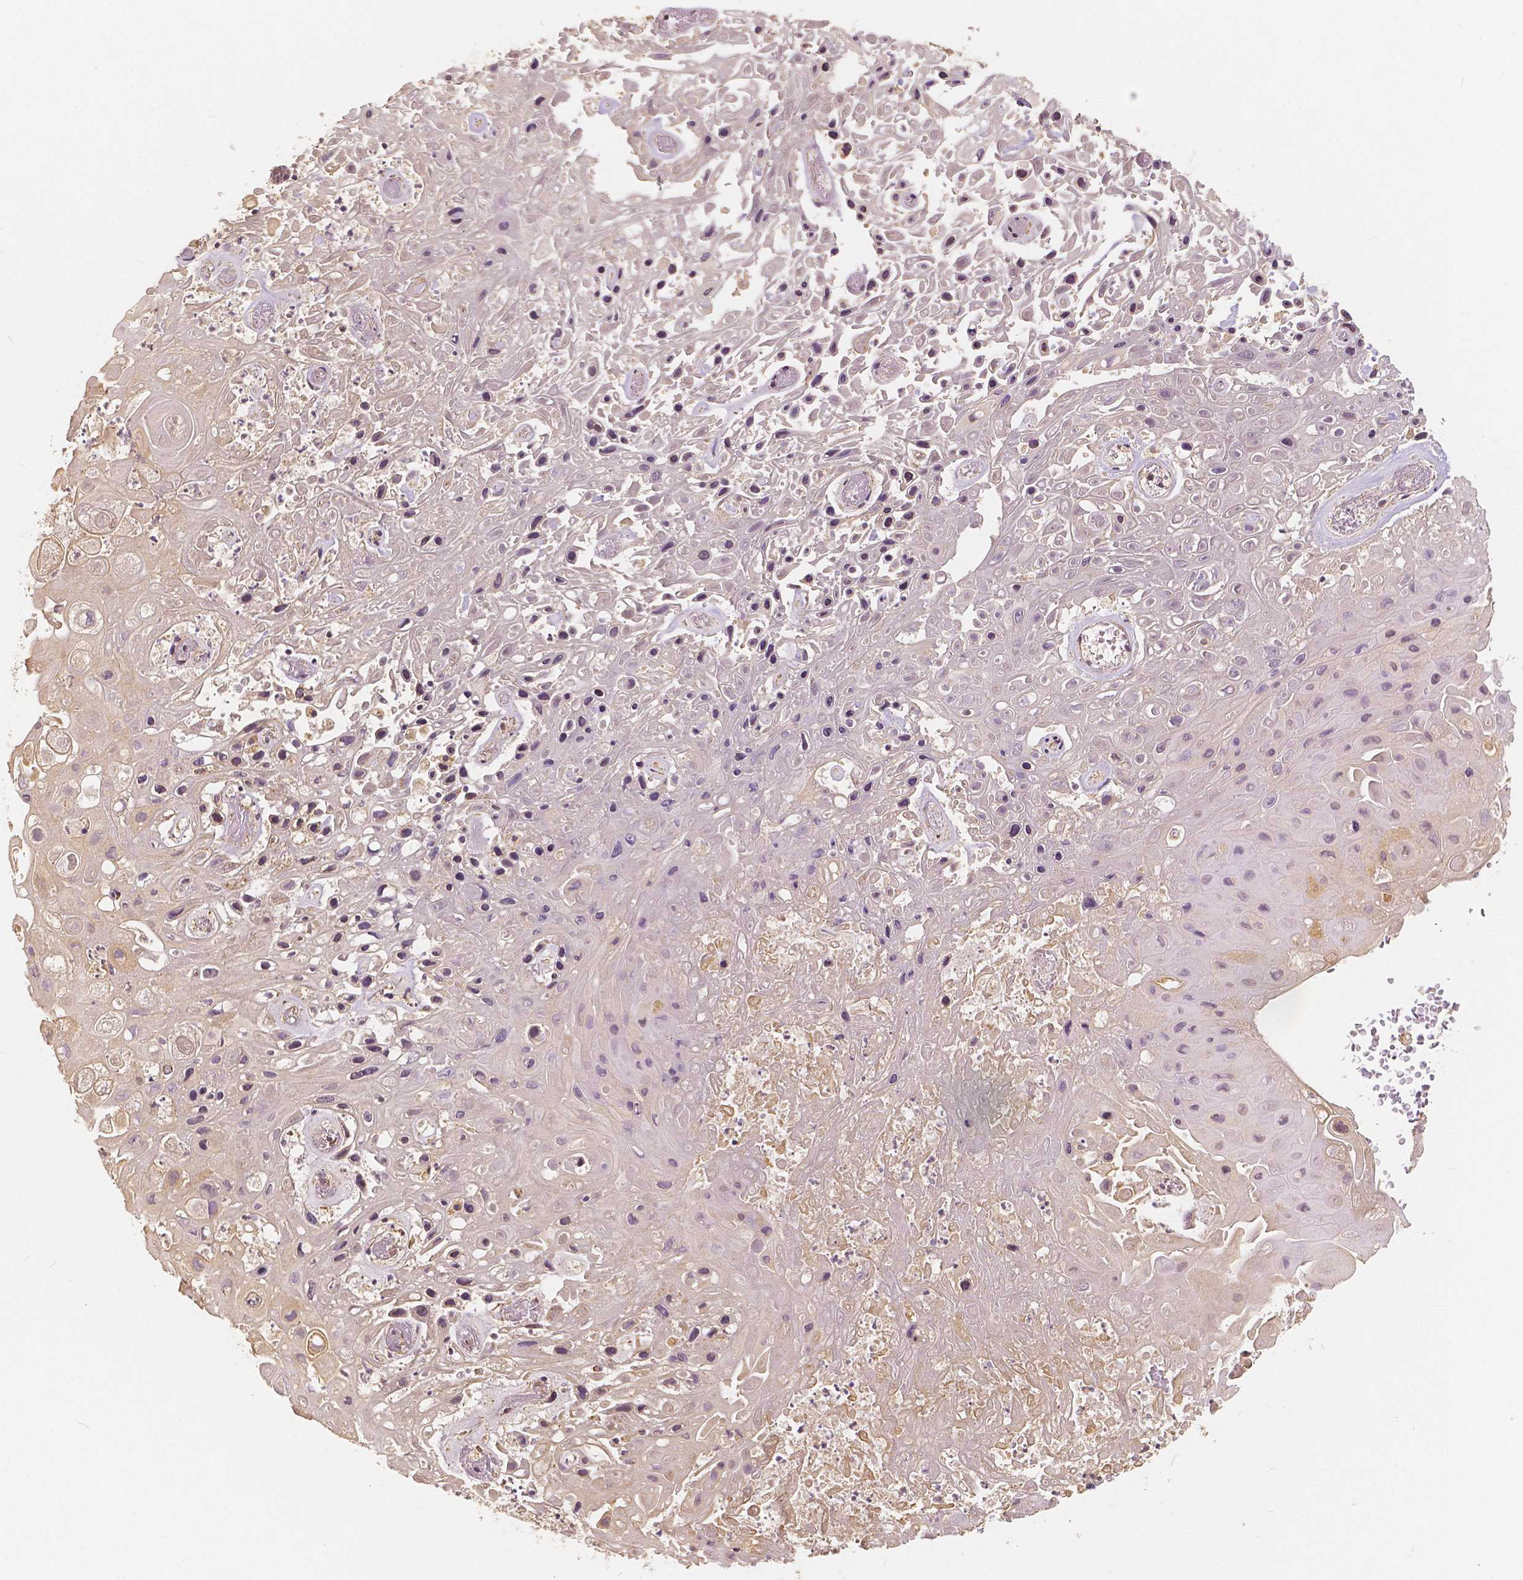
{"staining": {"intensity": "weak", "quantity": "<25%", "location": "cytoplasmic/membranous"}, "tissue": "skin cancer", "cell_type": "Tumor cells", "image_type": "cancer", "snomed": [{"axis": "morphology", "description": "Squamous cell carcinoma, NOS"}, {"axis": "topography", "description": "Skin"}], "caption": "A high-resolution micrograph shows IHC staining of skin cancer, which demonstrates no significant staining in tumor cells.", "gene": "PEX26", "patient": {"sex": "male", "age": 82}}